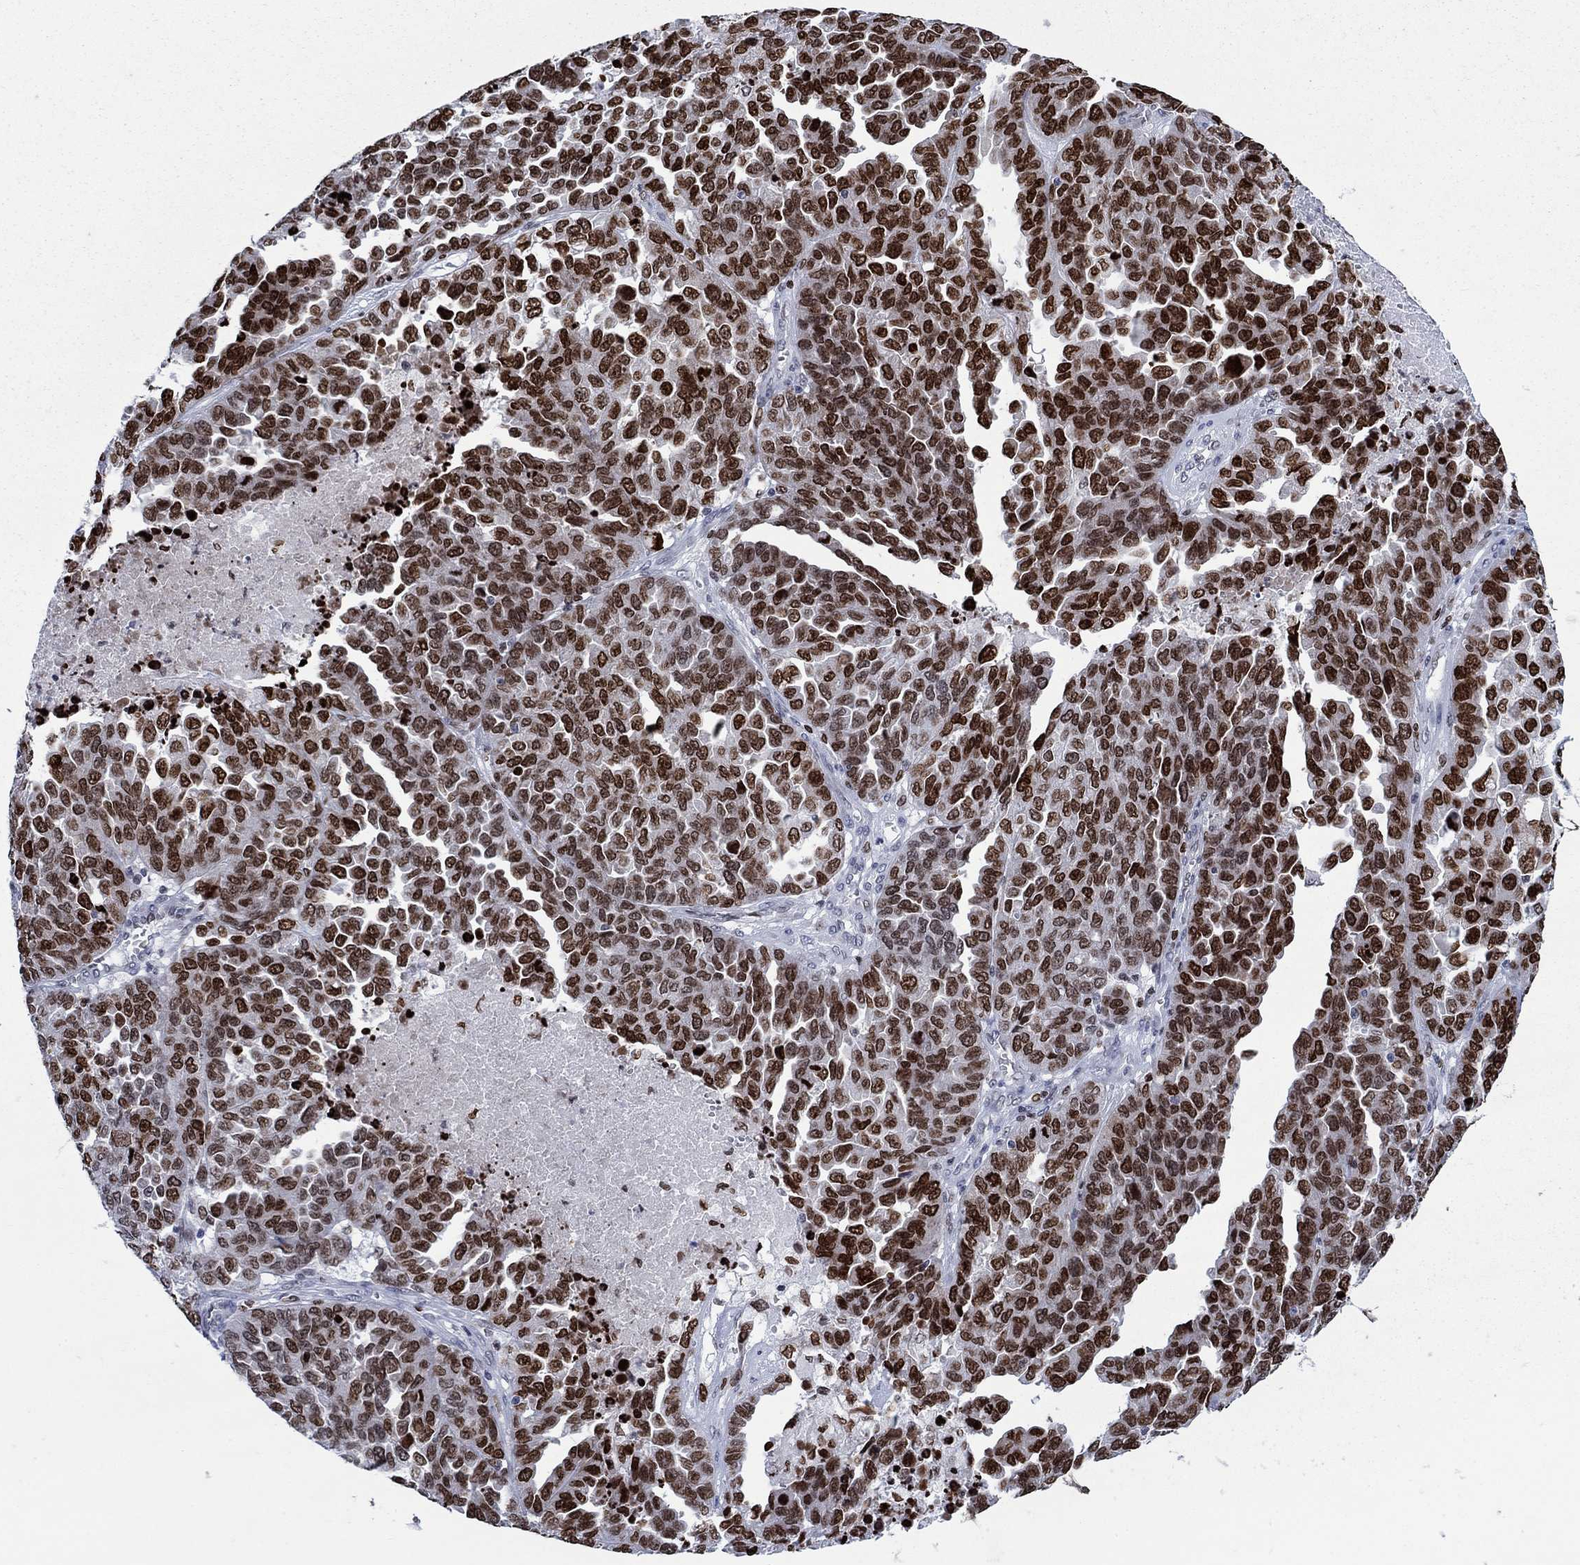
{"staining": {"intensity": "strong", "quantity": "25%-75%", "location": "nuclear"}, "tissue": "ovarian cancer", "cell_type": "Tumor cells", "image_type": "cancer", "snomed": [{"axis": "morphology", "description": "Cystadenocarcinoma, serous, NOS"}, {"axis": "topography", "description": "Ovary"}], "caption": "Immunohistochemistry (DAB) staining of human ovarian cancer (serous cystadenocarcinoma) reveals strong nuclear protein staining in about 25%-75% of tumor cells.", "gene": "HMGA1", "patient": {"sex": "female", "age": 87}}